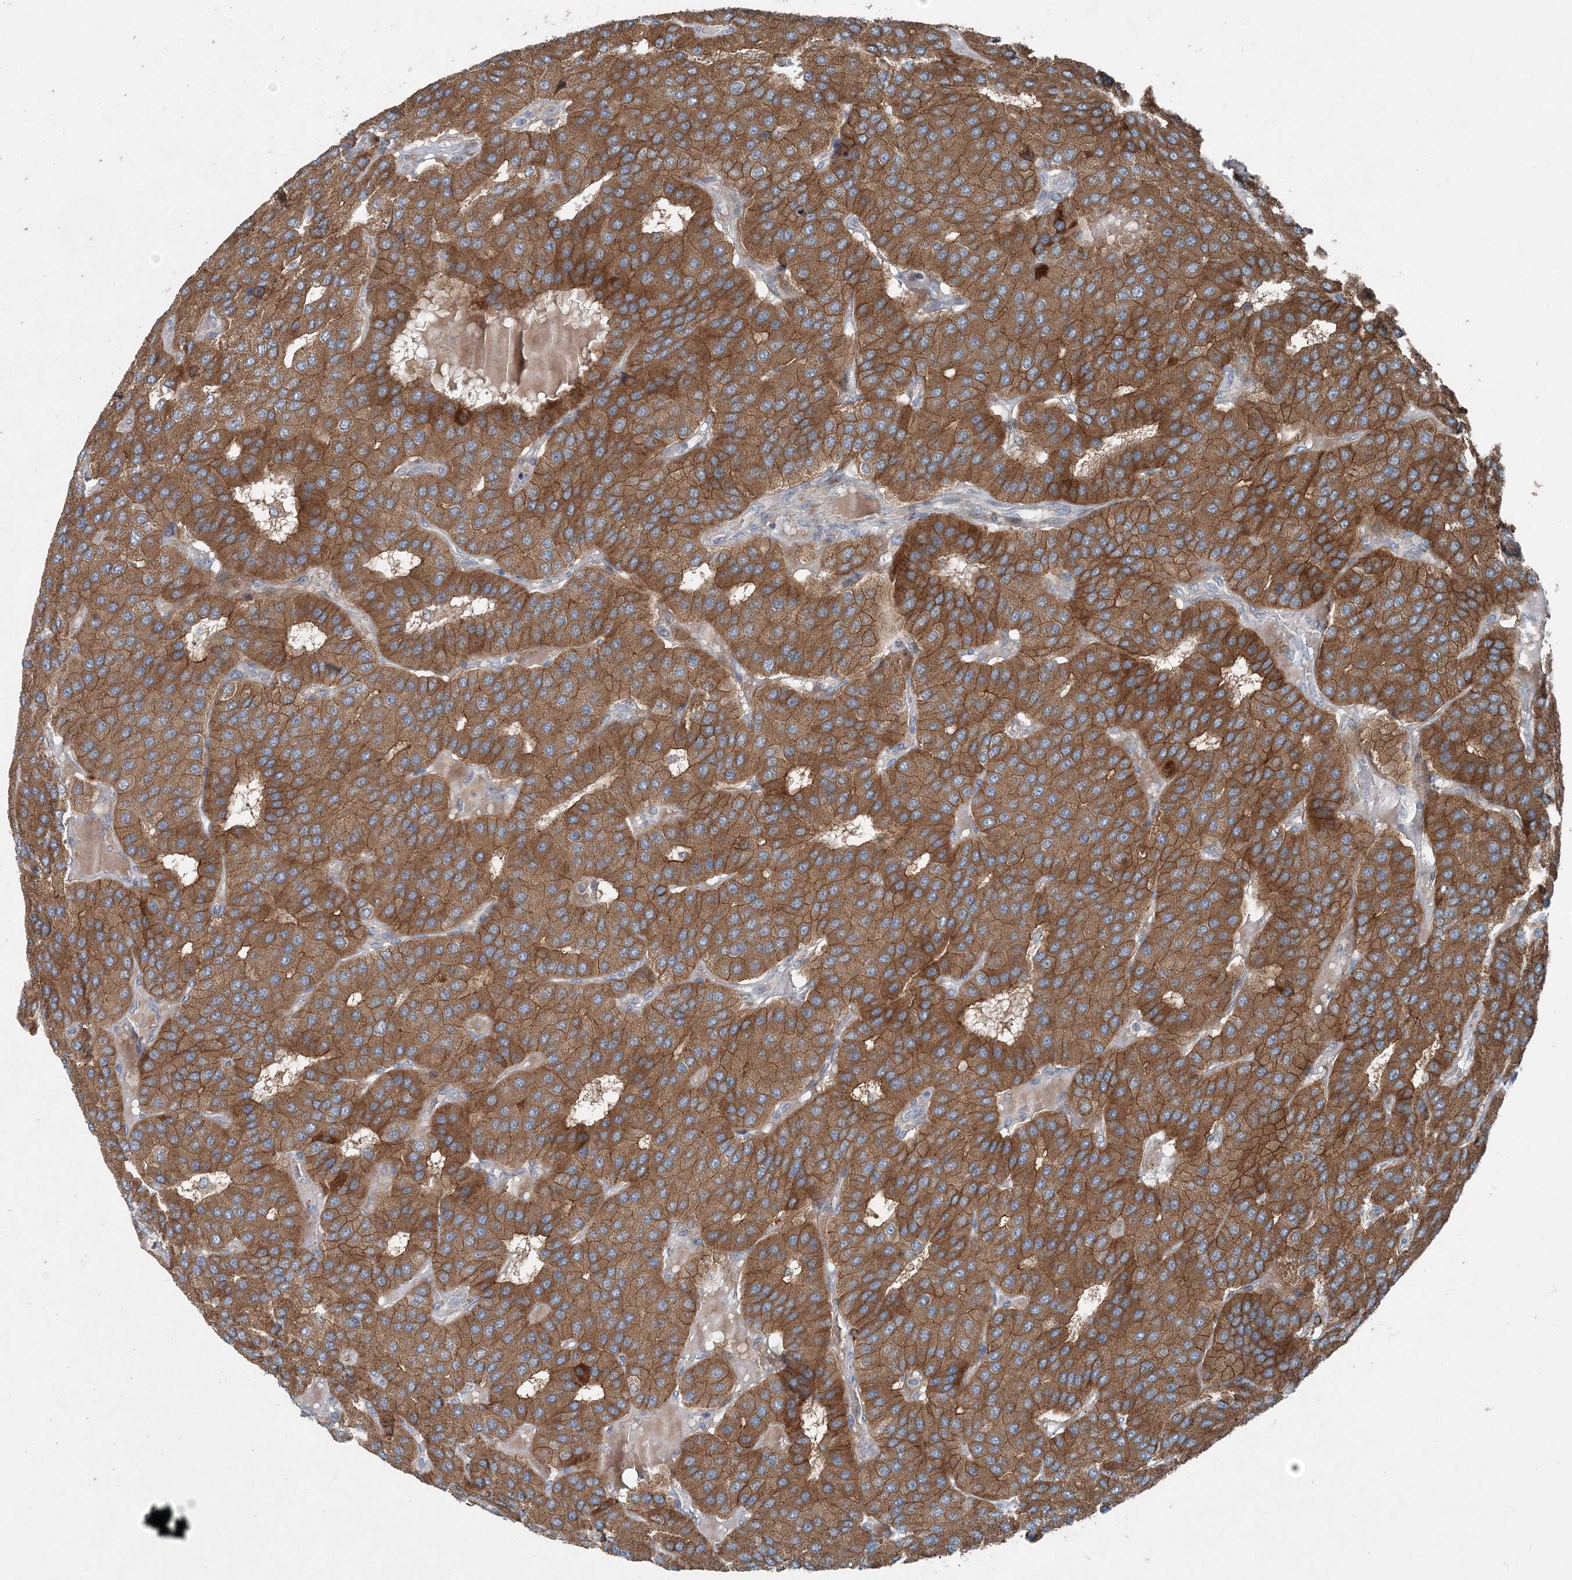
{"staining": {"intensity": "strong", "quantity": ">75%", "location": "cytoplasmic/membranous"}, "tissue": "parathyroid gland", "cell_type": "Glandular cells", "image_type": "normal", "snomed": [{"axis": "morphology", "description": "Normal tissue, NOS"}, {"axis": "morphology", "description": "Adenoma, NOS"}, {"axis": "topography", "description": "Parathyroid gland"}], "caption": "This image displays IHC staining of unremarkable human parathyroid gland, with high strong cytoplasmic/membranous staining in about >75% of glandular cells.", "gene": "INTU", "patient": {"sex": "female", "age": 86}}